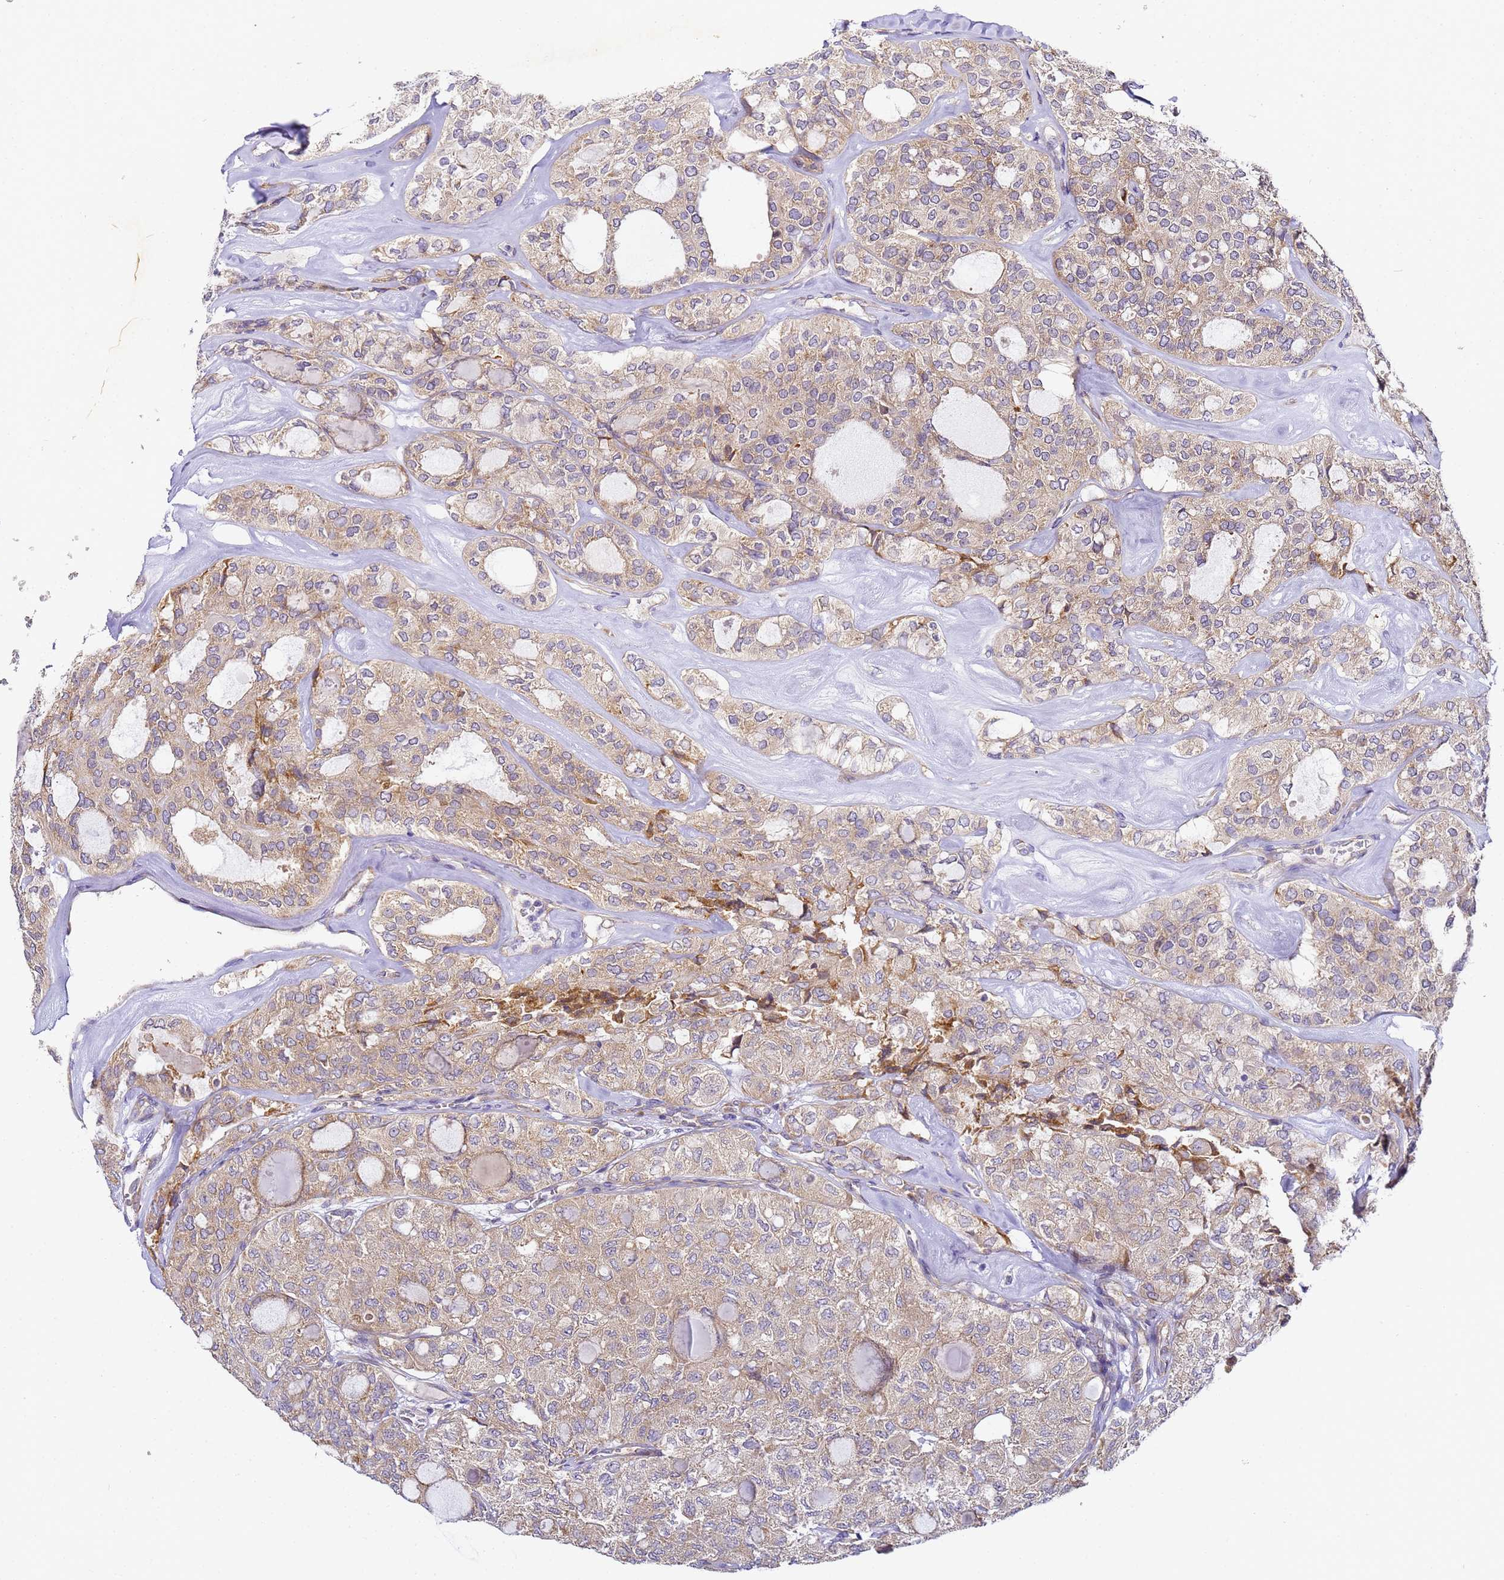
{"staining": {"intensity": "weak", "quantity": ">75%", "location": "cytoplasmic/membranous"}, "tissue": "thyroid cancer", "cell_type": "Tumor cells", "image_type": "cancer", "snomed": [{"axis": "morphology", "description": "Follicular adenoma carcinoma, NOS"}, {"axis": "topography", "description": "Thyroid gland"}], "caption": "Immunohistochemical staining of human follicular adenoma carcinoma (thyroid) displays low levels of weak cytoplasmic/membranous protein expression in approximately >75% of tumor cells.", "gene": "RPL13A", "patient": {"sex": "male", "age": 75}}